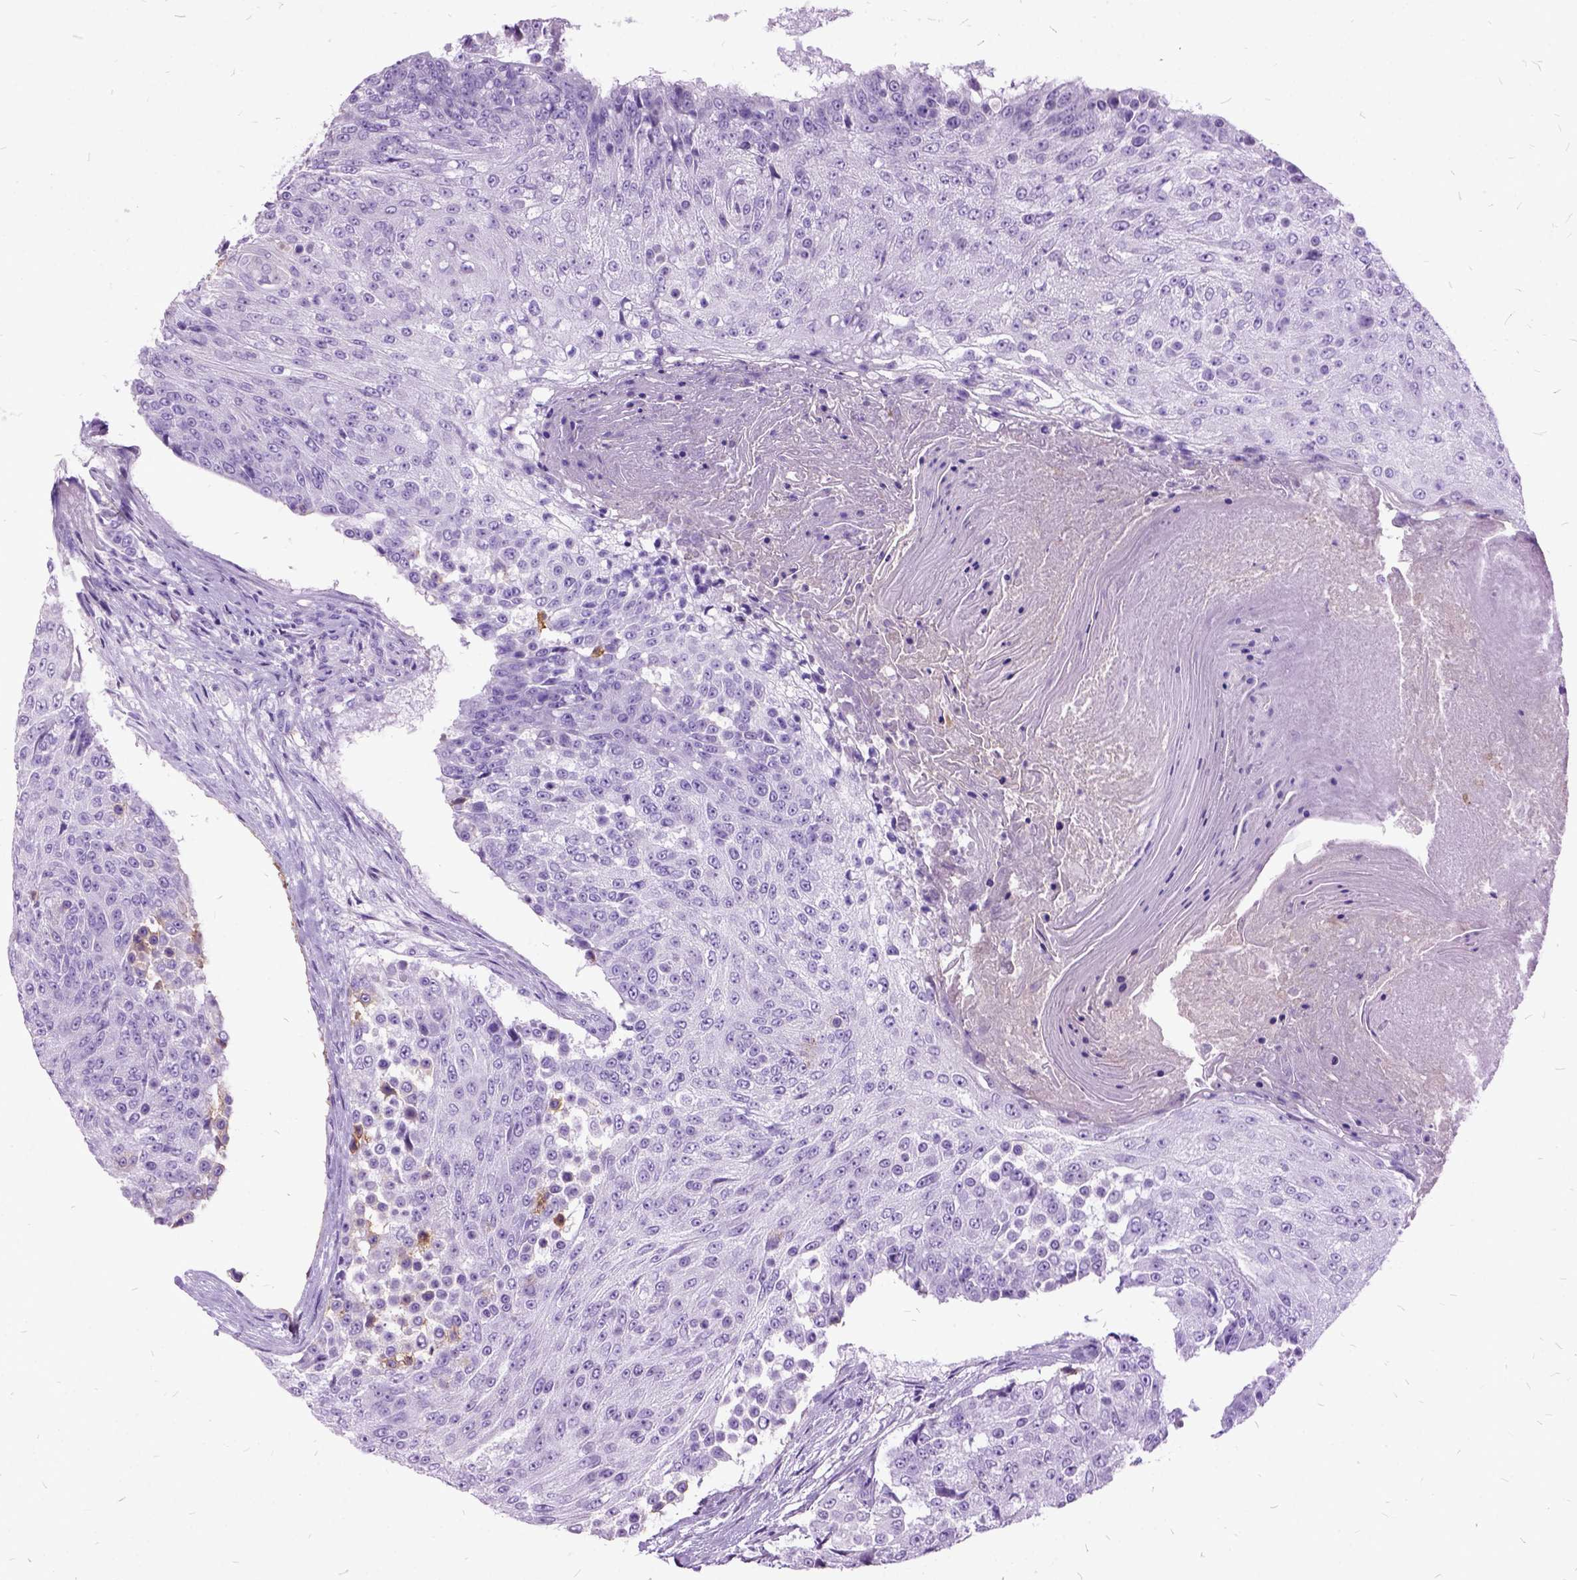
{"staining": {"intensity": "negative", "quantity": "none", "location": "none"}, "tissue": "urothelial cancer", "cell_type": "Tumor cells", "image_type": "cancer", "snomed": [{"axis": "morphology", "description": "Urothelial carcinoma, High grade"}, {"axis": "topography", "description": "Urinary bladder"}], "caption": "A high-resolution histopathology image shows IHC staining of urothelial cancer, which demonstrates no significant positivity in tumor cells. Nuclei are stained in blue.", "gene": "MME", "patient": {"sex": "female", "age": 63}}